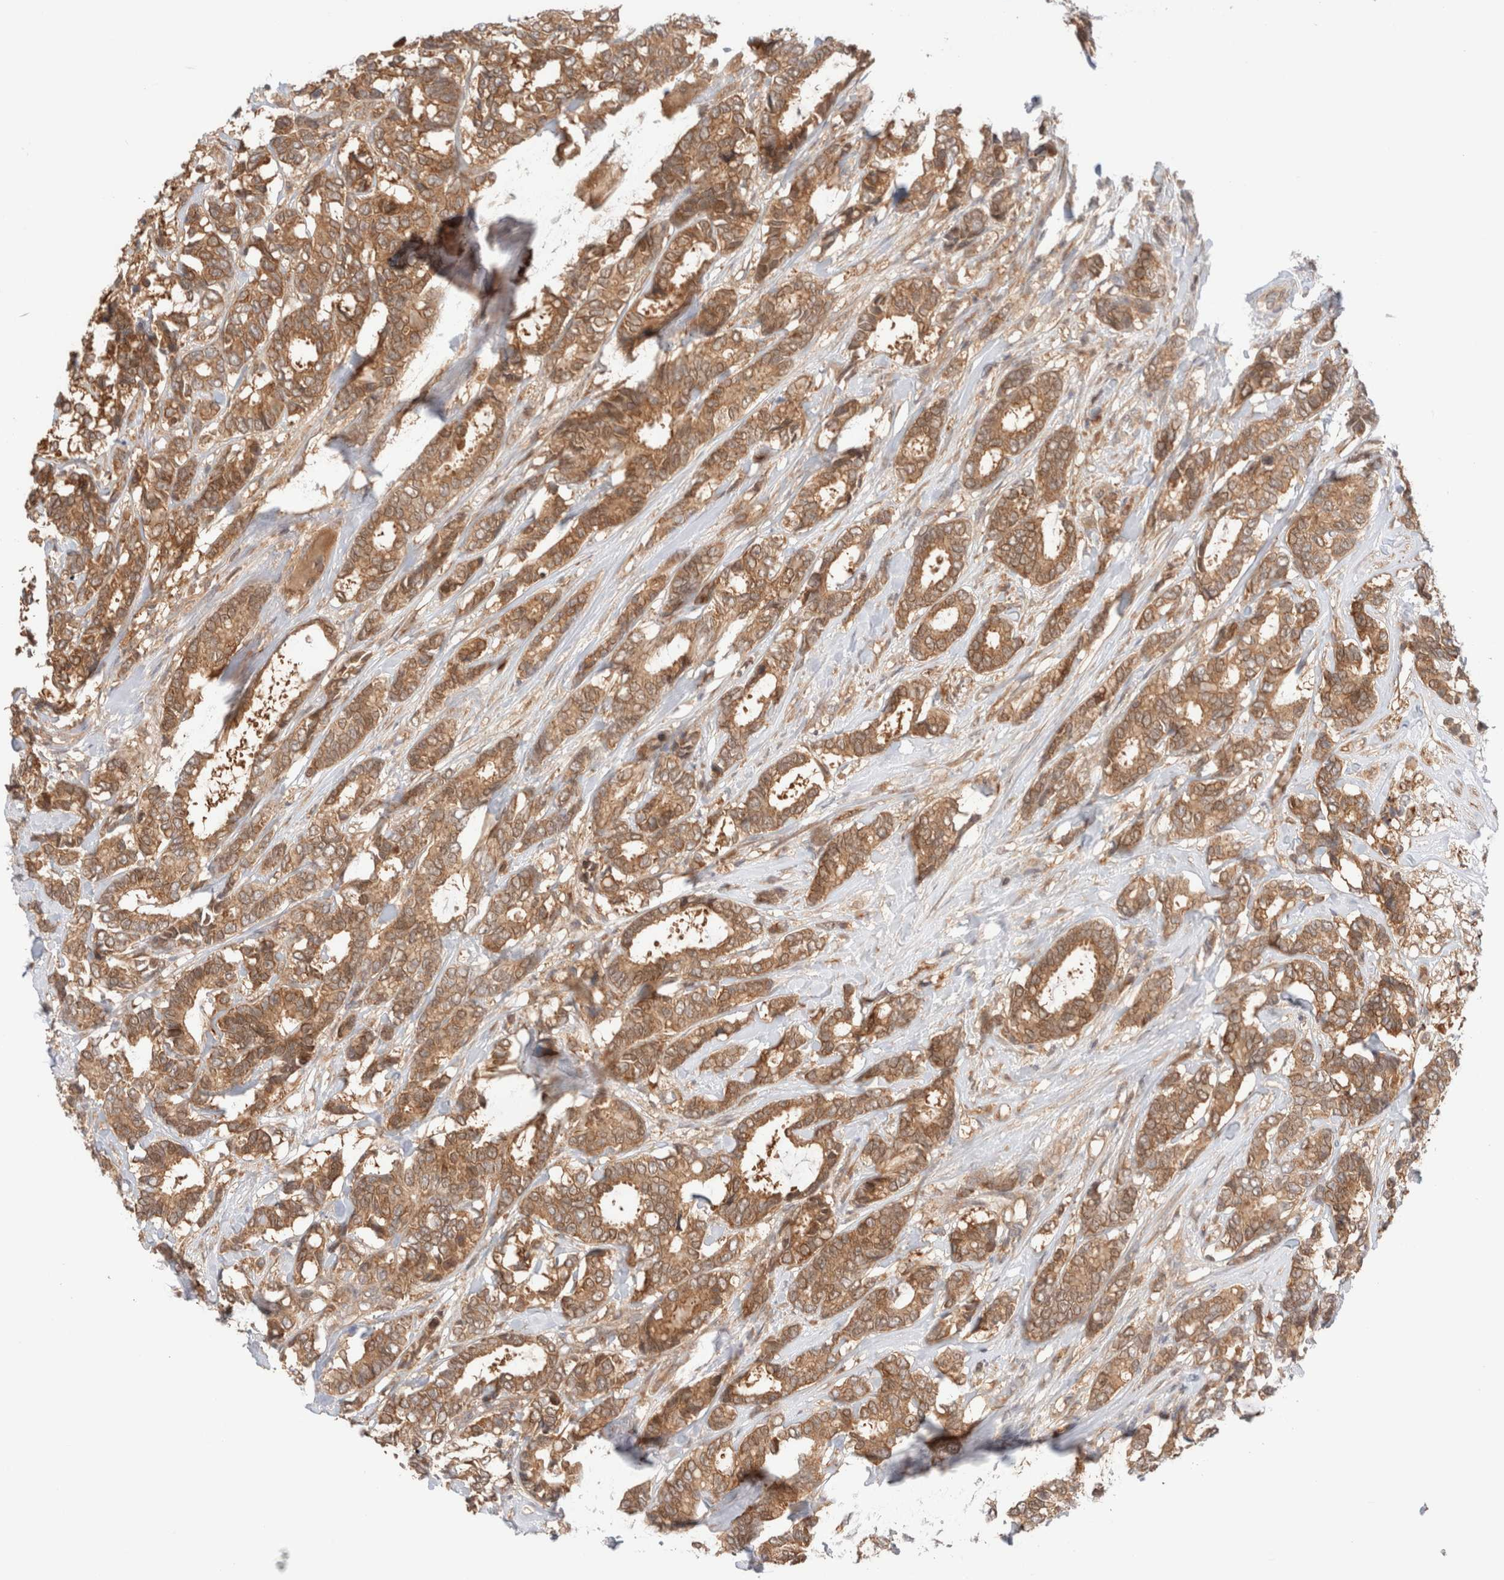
{"staining": {"intensity": "moderate", "quantity": ">75%", "location": "cytoplasmic/membranous"}, "tissue": "breast cancer", "cell_type": "Tumor cells", "image_type": "cancer", "snomed": [{"axis": "morphology", "description": "Duct carcinoma"}, {"axis": "topography", "description": "Breast"}], "caption": "Immunohistochemistry (IHC) micrograph of neoplastic tissue: breast cancer stained using immunohistochemistry (IHC) displays medium levels of moderate protein expression localized specifically in the cytoplasmic/membranous of tumor cells, appearing as a cytoplasmic/membranous brown color.", "gene": "XKR4", "patient": {"sex": "female", "age": 87}}